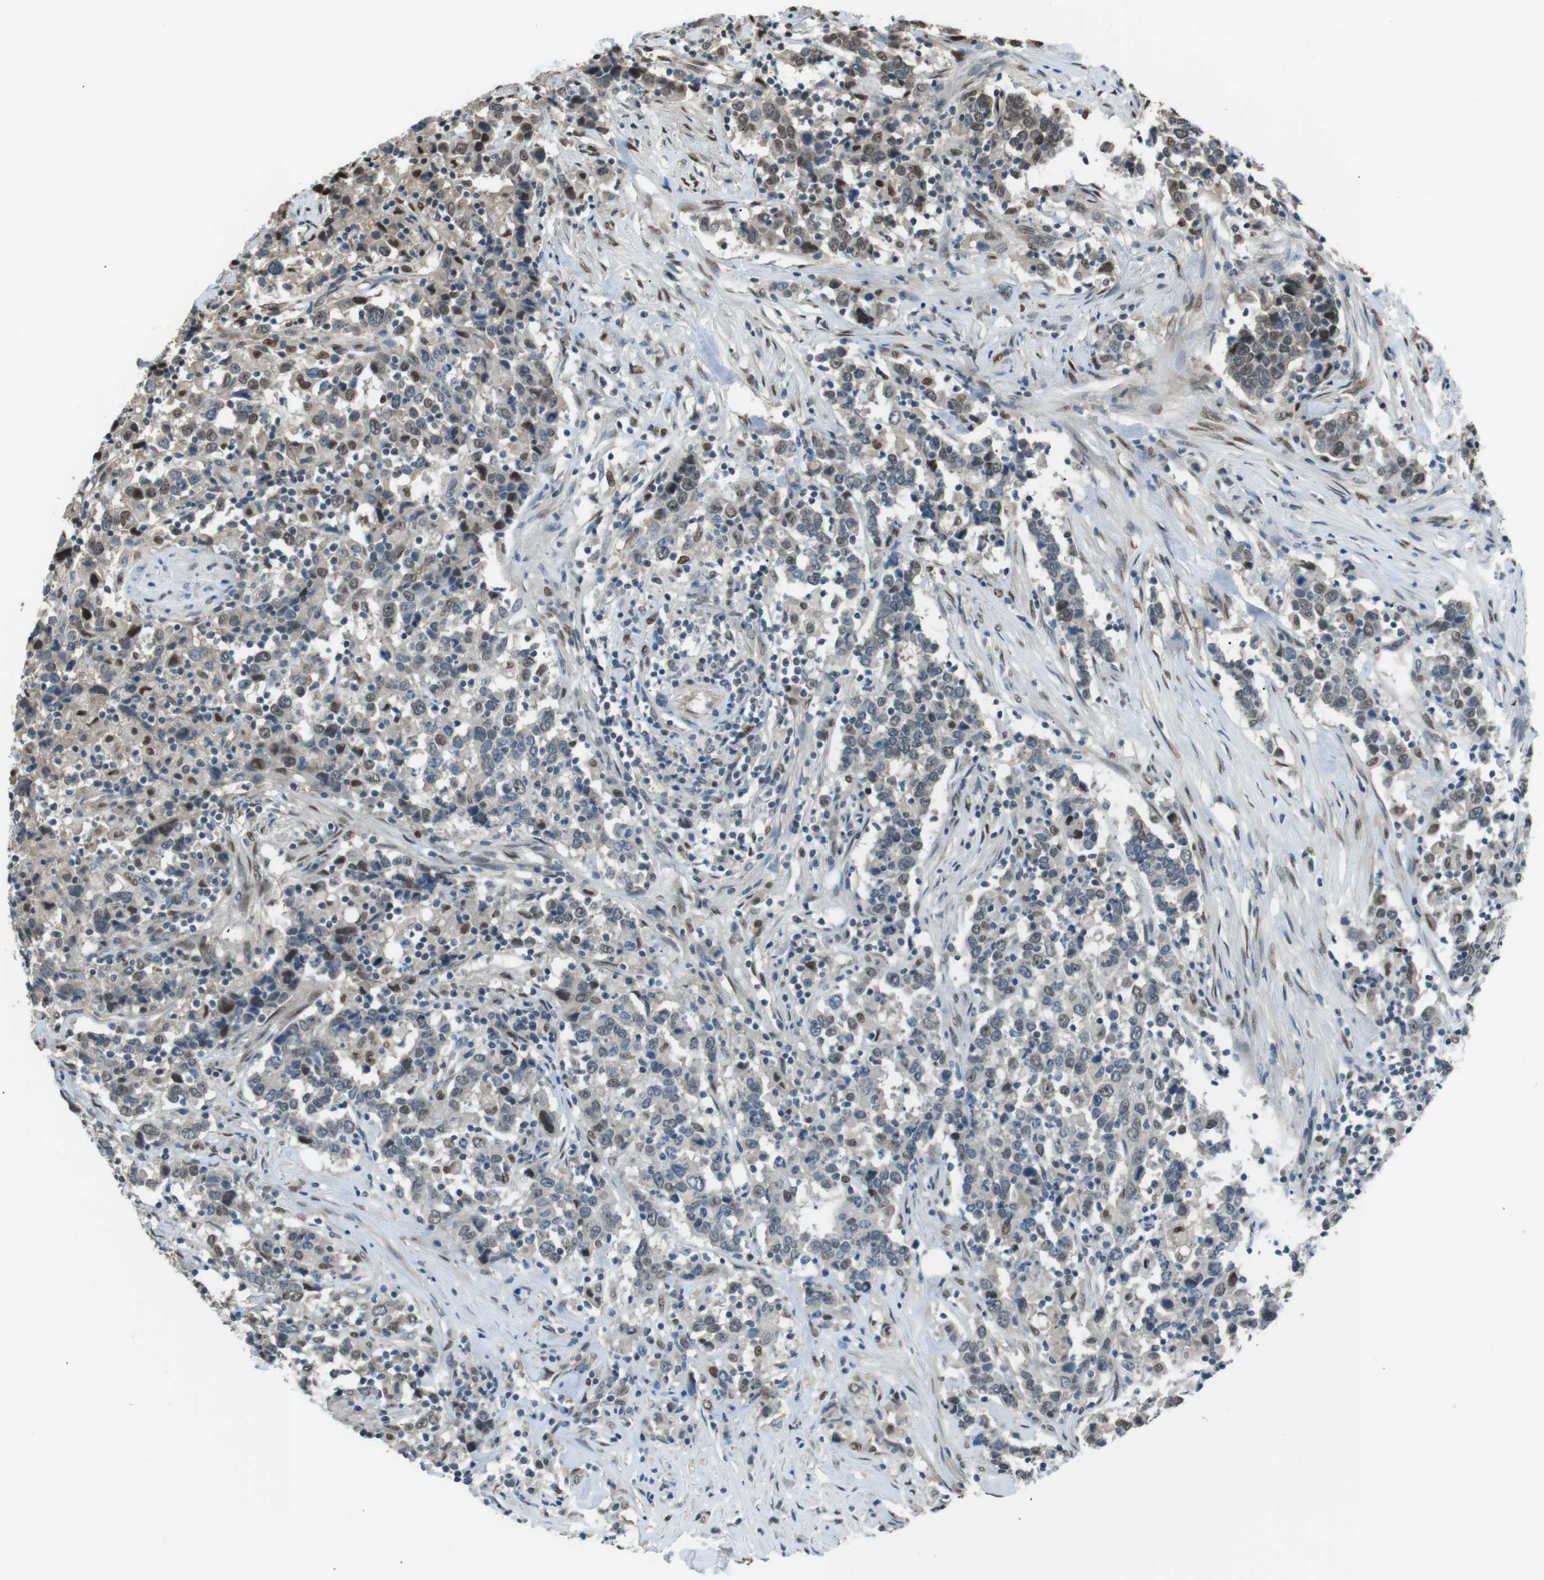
{"staining": {"intensity": "moderate", "quantity": "<25%", "location": "nuclear"}, "tissue": "urothelial cancer", "cell_type": "Tumor cells", "image_type": "cancer", "snomed": [{"axis": "morphology", "description": "Urothelial carcinoma, High grade"}, {"axis": "topography", "description": "Urinary bladder"}], "caption": "Protein analysis of urothelial cancer tissue demonstrates moderate nuclear expression in approximately <25% of tumor cells.", "gene": "SRPK2", "patient": {"sex": "male", "age": 61}}